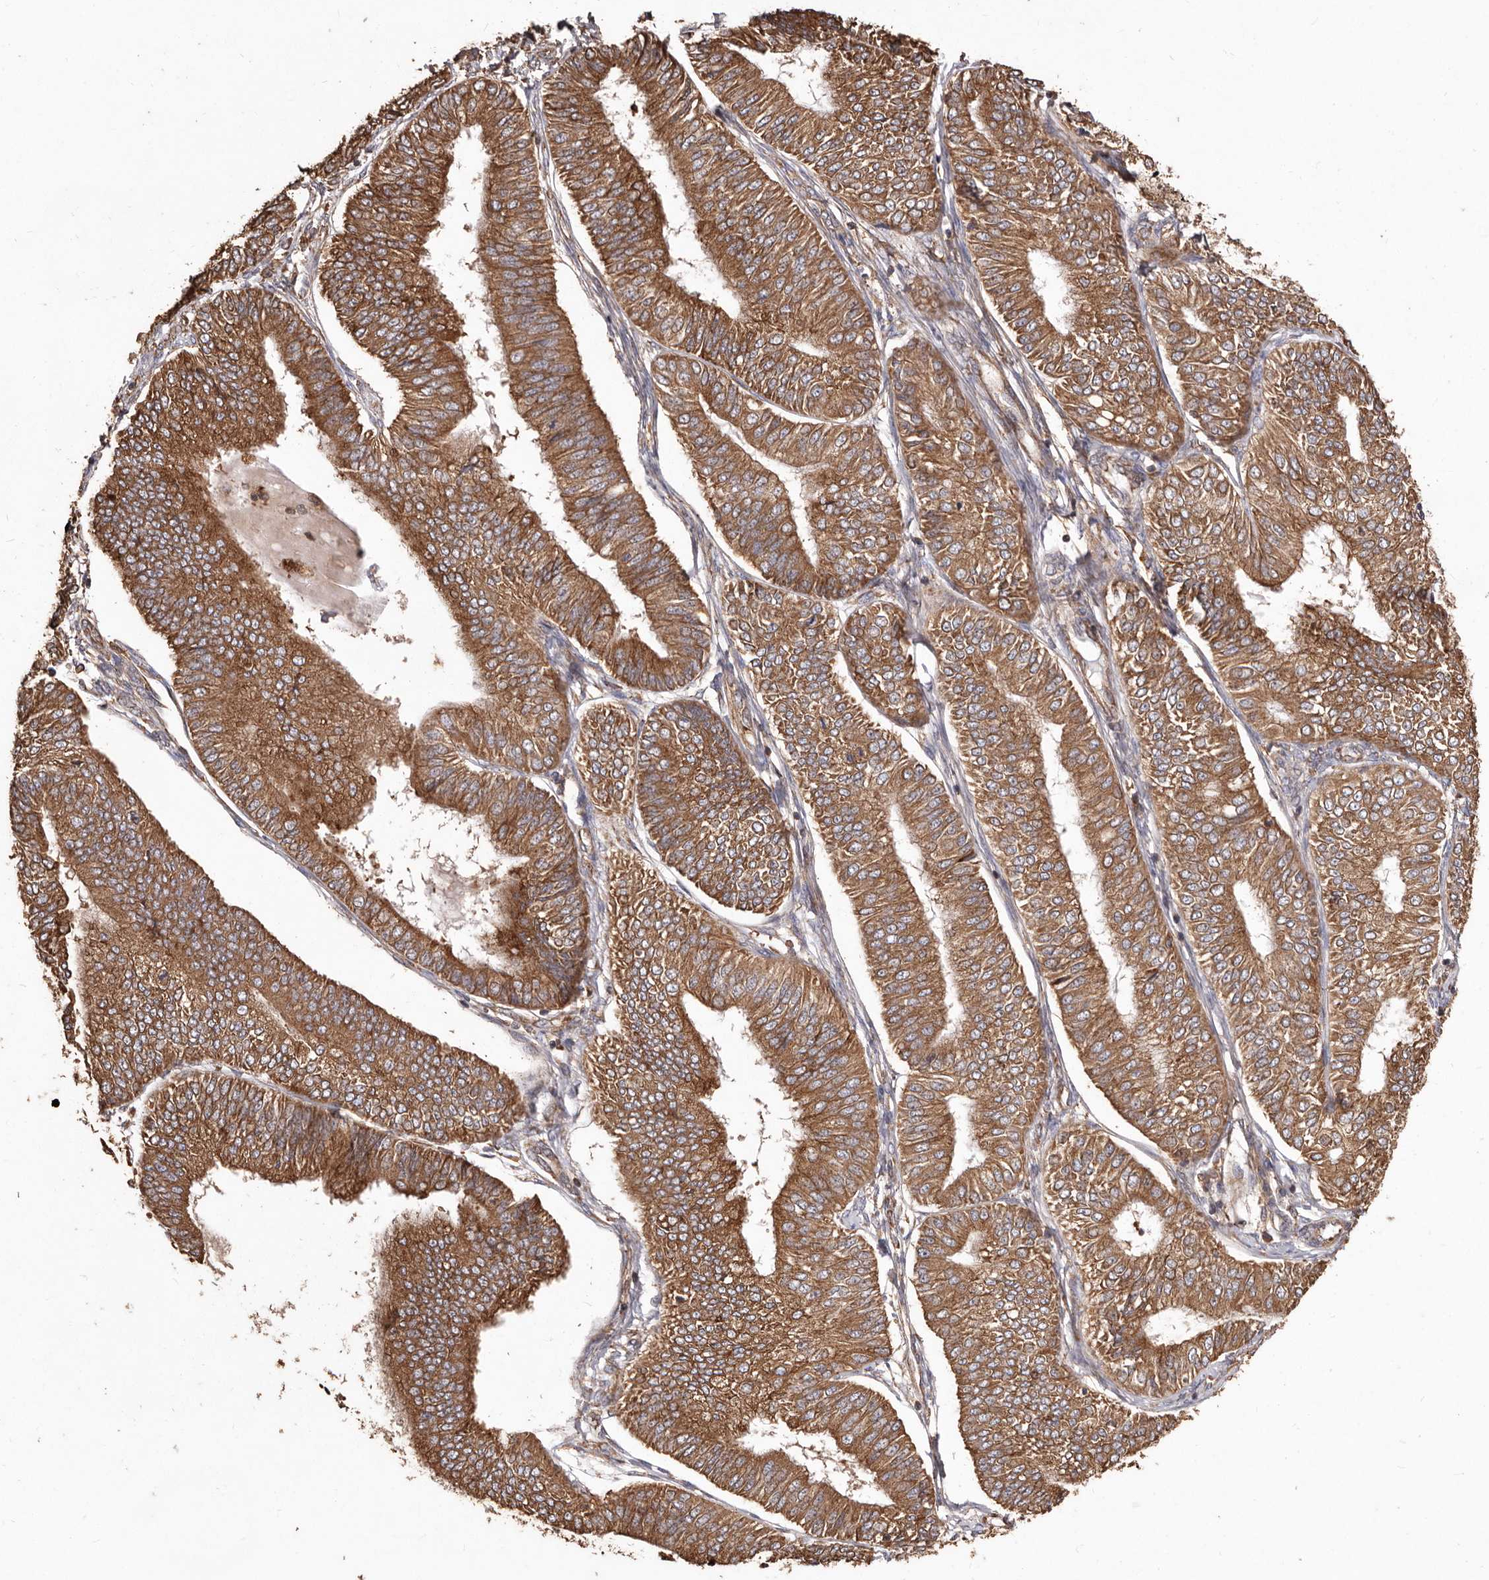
{"staining": {"intensity": "moderate", "quantity": ">75%", "location": "cytoplasmic/membranous"}, "tissue": "endometrial cancer", "cell_type": "Tumor cells", "image_type": "cancer", "snomed": [{"axis": "morphology", "description": "Adenocarcinoma, NOS"}, {"axis": "topography", "description": "Endometrium"}], "caption": "Tumor cells exhibit moderate cytoplasmic/membranous expression in approximately >75% of cells in endometrial cancer (adenocarcinoma).", "gene": "STEAP2", "patient": {"sex": "female", "age": 58}}